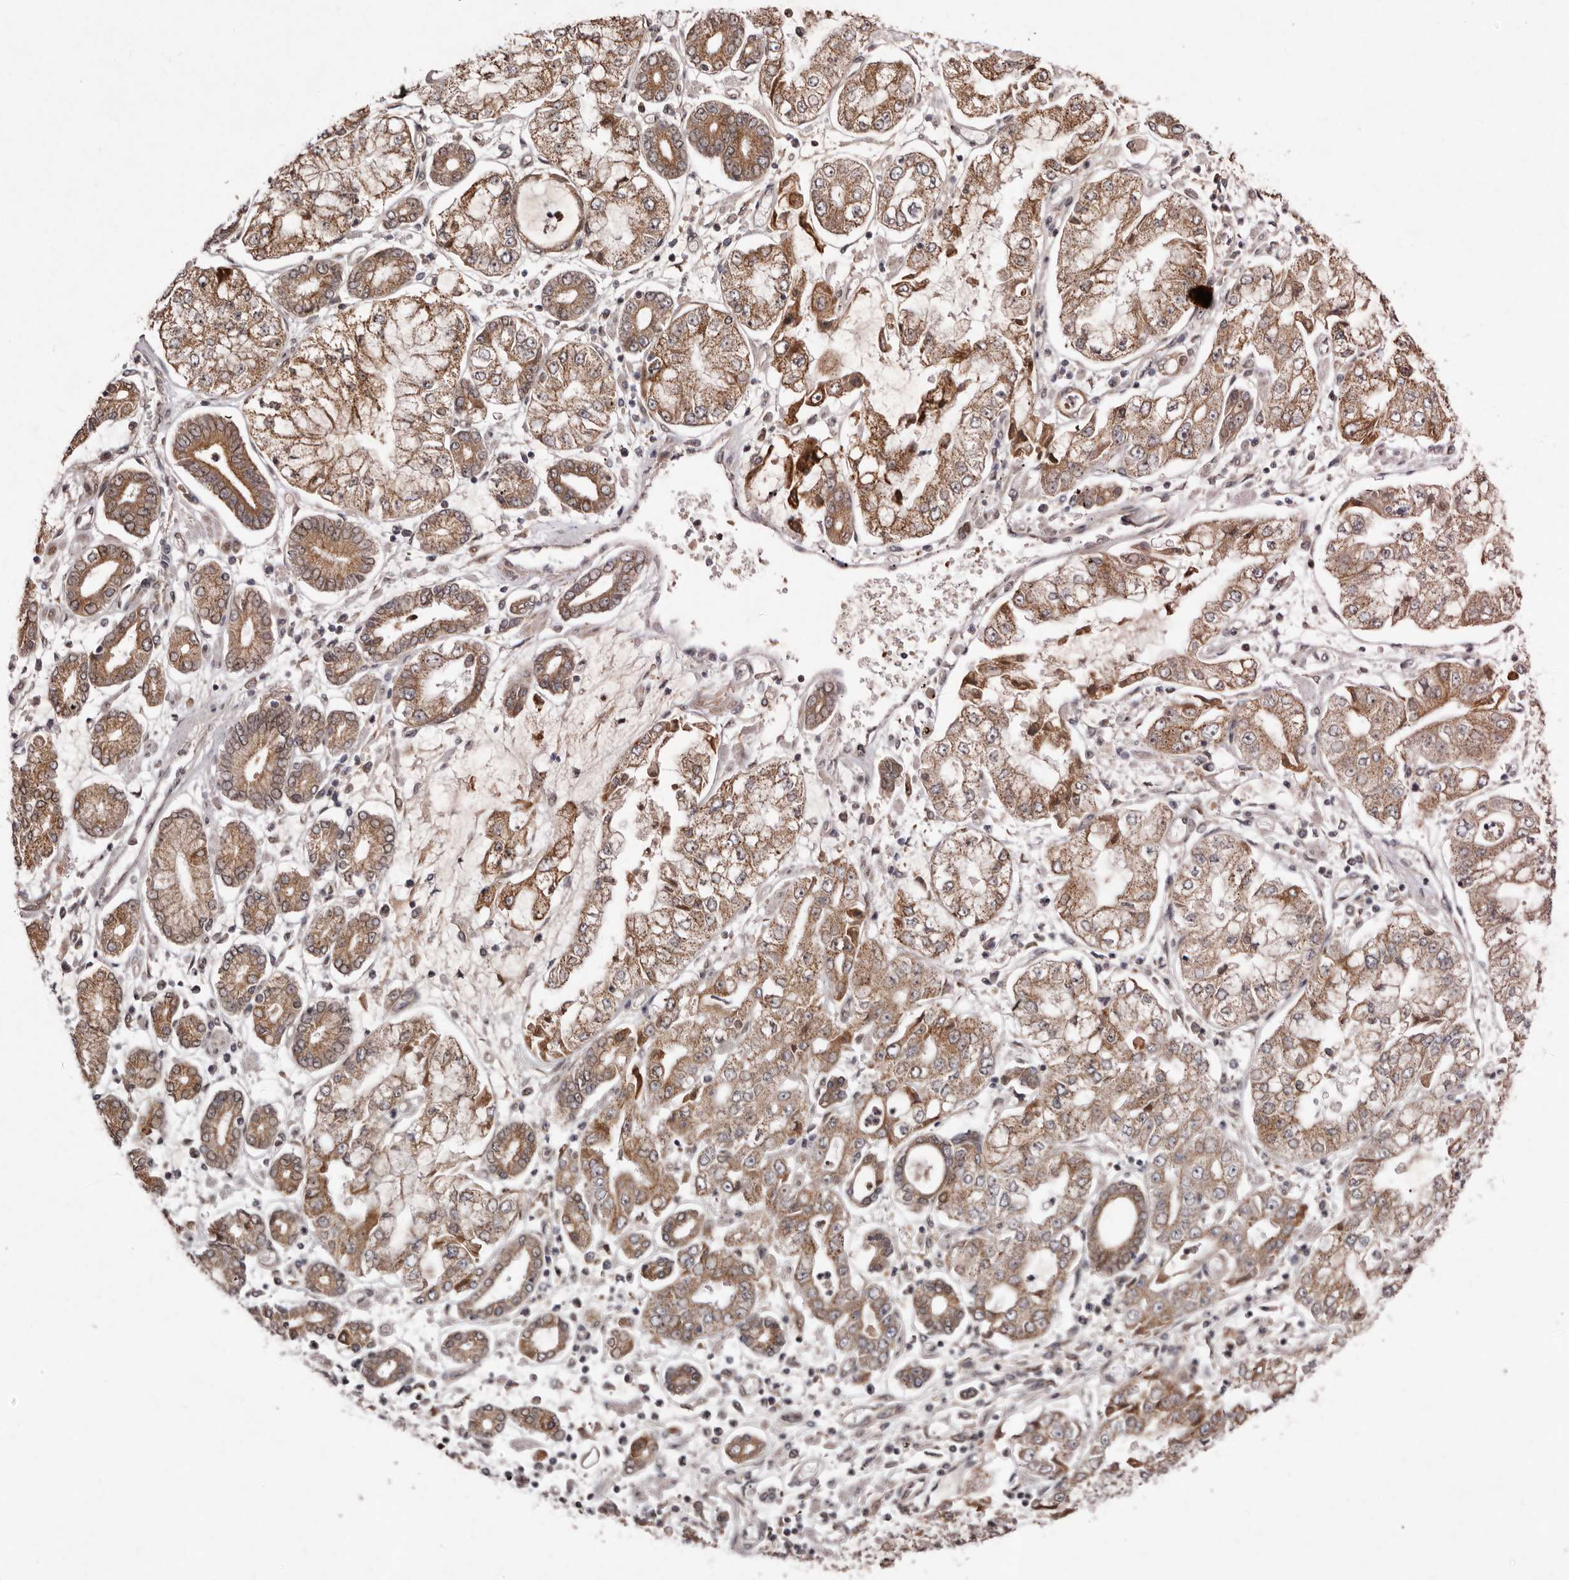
{"staining": {"intensity": "moderate", "quantity": ">75%", "location": "cytoplasmic/membranous"}, "tissue": "stomach cancer", "cell_type": "Tumor cells", "image_type": "cancer", "snomed": [{"axis": "morphology", "description": "Adenocarcinoma, NOS"}, {"axis": "topography", "description": "Stomach"}], "caption": "Protein analysis of stomach adenocarcinoma tissue exhibits moderate cytoplasmic/membranous positivity in approximately >75% of tumor cells.", "gene": "ABL1", "patient": {"sex": "male", "age": 76}}